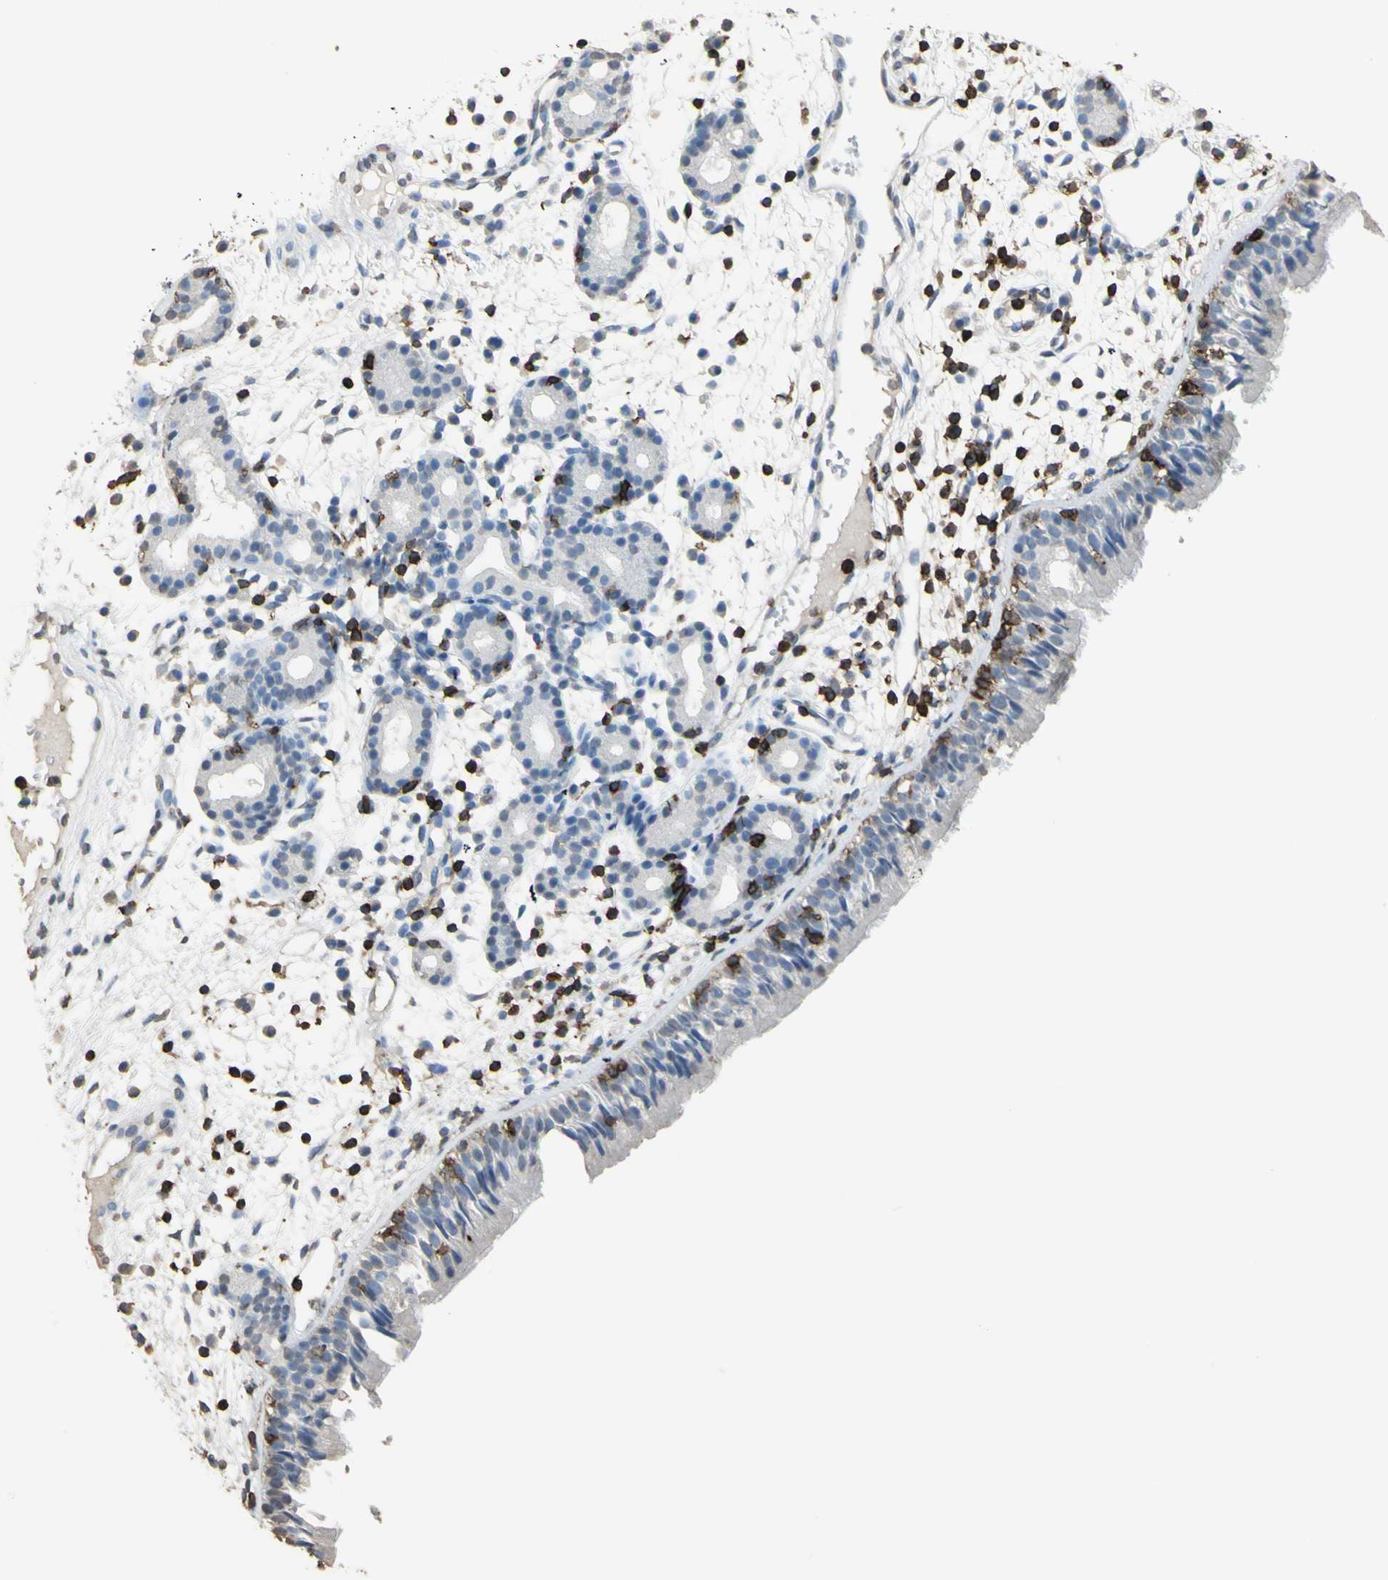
{"staining": {"intensity": "negative", "quantity": "none", "location": "none"}, "tissue": "nasopharynx", "cell_type": "Respiratory epithelial cells", "image_type": "normal", "snomed": [{"axis": "morphology", "description": "Normal tissue, NOS"}, {"axis": "morphology", "description": "Inflammation, NOS"}, {"axis": "topography", "description": "Nasopharynx"}], "caption": "Immunohistochemistry histopathology image of benign nasopharynx: nasopharynx stained with DAB (3,3'-diaminobenzidine) shows no significant protein positivity in respiratory epithelial cells. The staining was performed using DAB to visualize the protein expression in brown, while the nuclei were stained in blue with hematoxylin (Magnification: 20x).", "gene": "PSTPIP1", "patient": {"sex": "female", "age": 55}}